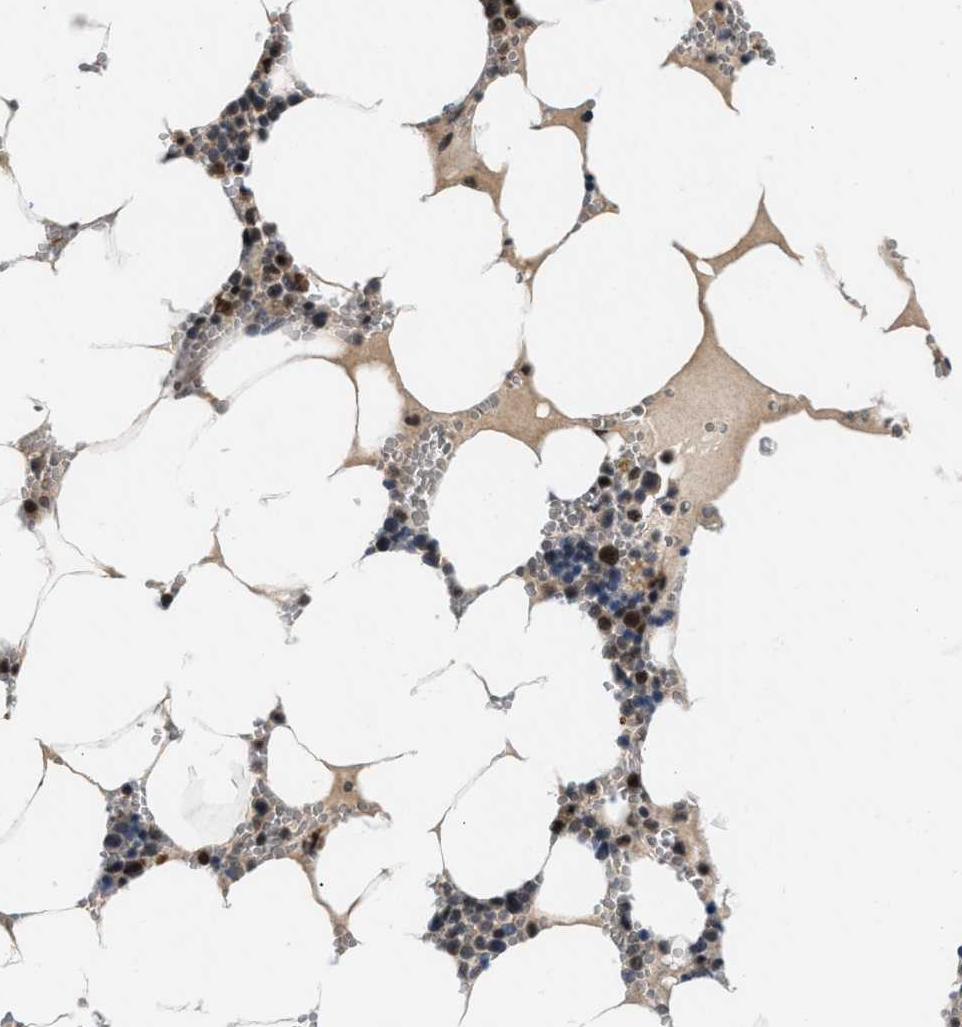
{"staining": {"intensity": "strong", "quantity": "<25%", "location": "nuclear"}, "tissue": "bone marrow", "cell_type": "Hematopoietic cells", "image_type": "normal", "snomed": [{"axis": "morphology", "description": "Normal tissue, NOS"}, {"axis": "topography", "description": "Bone marrow"}], "caption": "Human bone marrow stained for a protein (brown) displays strong nuclear positive expression in about <25% of hematopoietic cells.", "gene": "RBM33", "patient": {"sex": "male", "age": 70}}